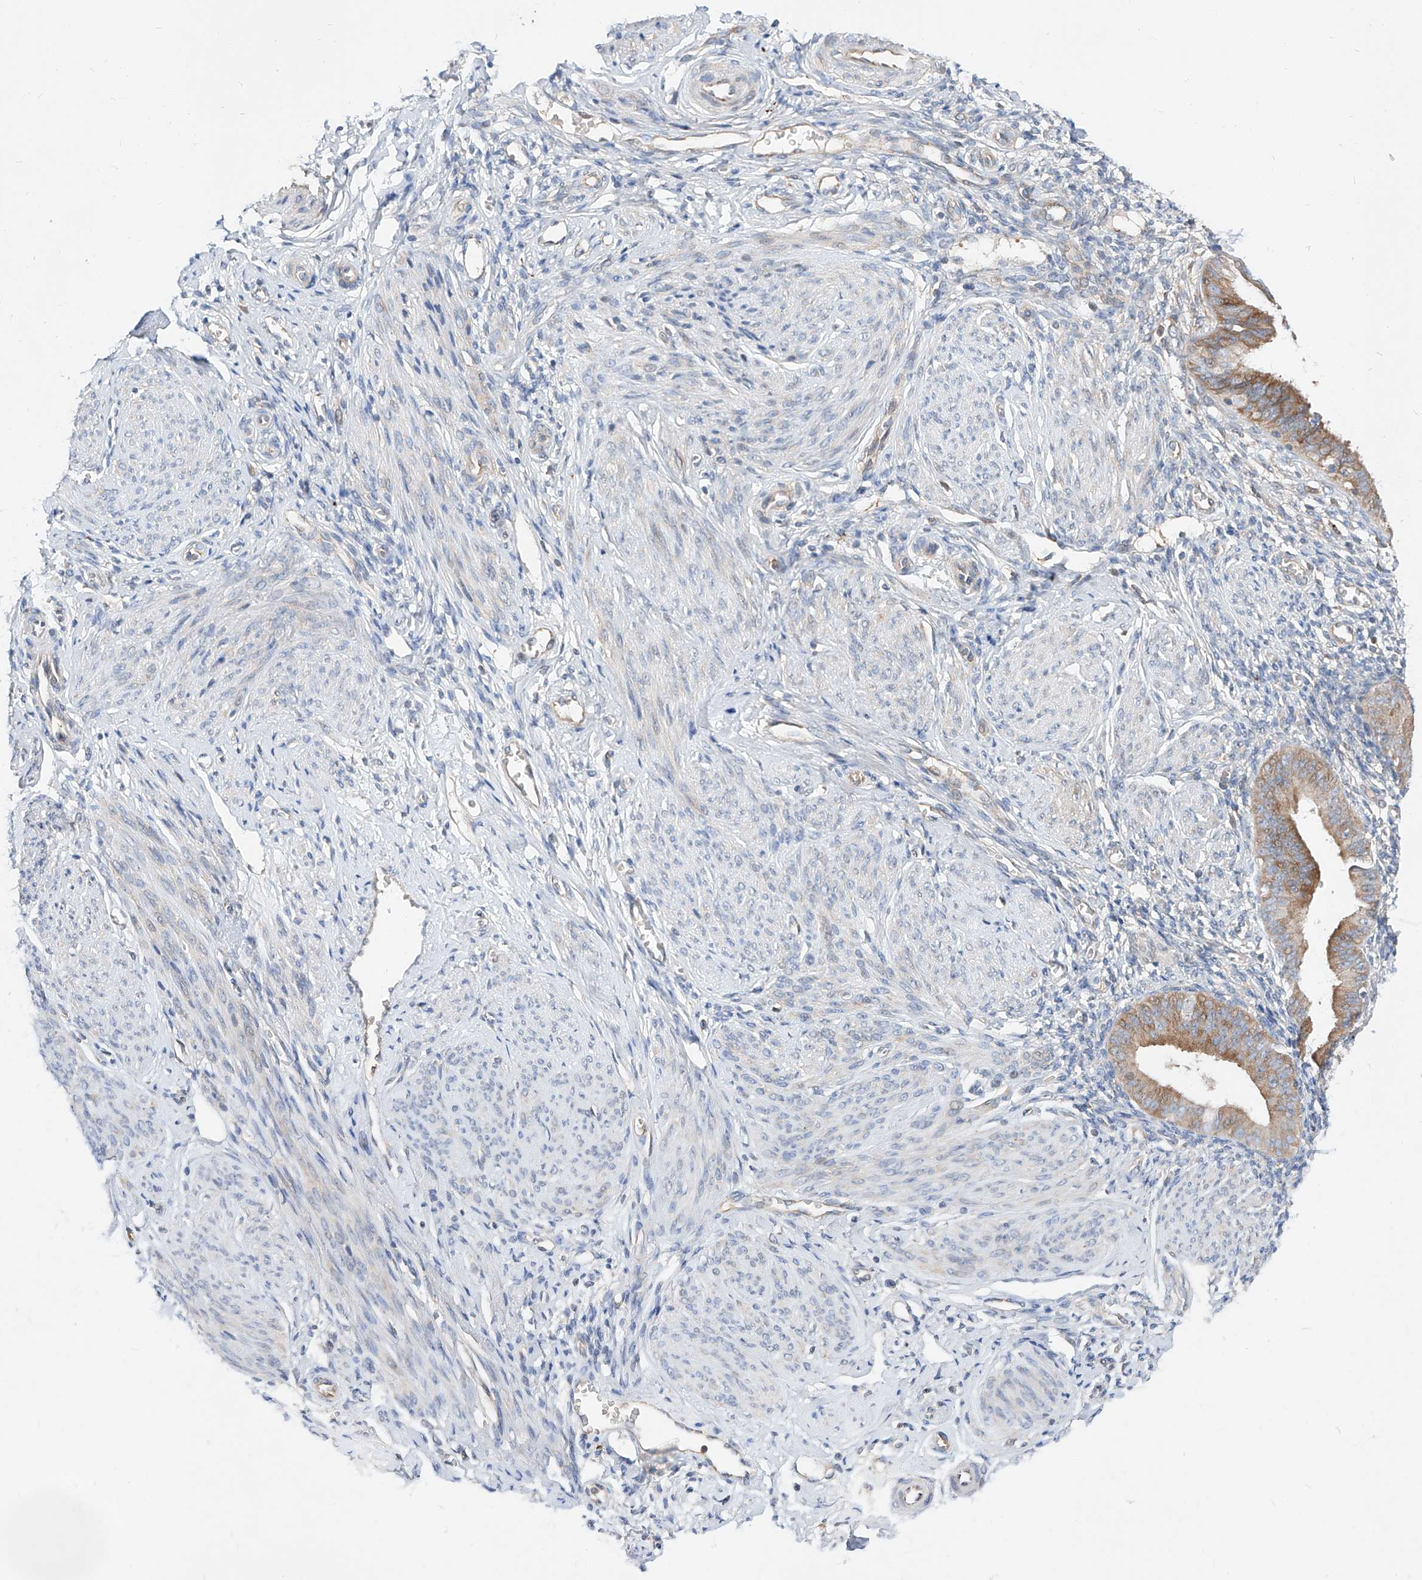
{"staining": {"intensity": "negative", "quantity": "none", "location": "none"}, "tissue": "endometrium", "cell_type": "Cells in endometrial stroma", "image_type": "normal", "snomed": [{"axis": "morphology", "description": "Normal tissue, NOS"}, {"axis": "topography", "description": "Uterus"}, {"axis": "topography", "description": "Endometrium"}], "caption": "Immunohistochemistry of unremarkable human endometrium demonstrates no expression in cells in endometrial stroma.", "gene": "DIRAS3", "patient": {"sex": "female", "age": 48}}